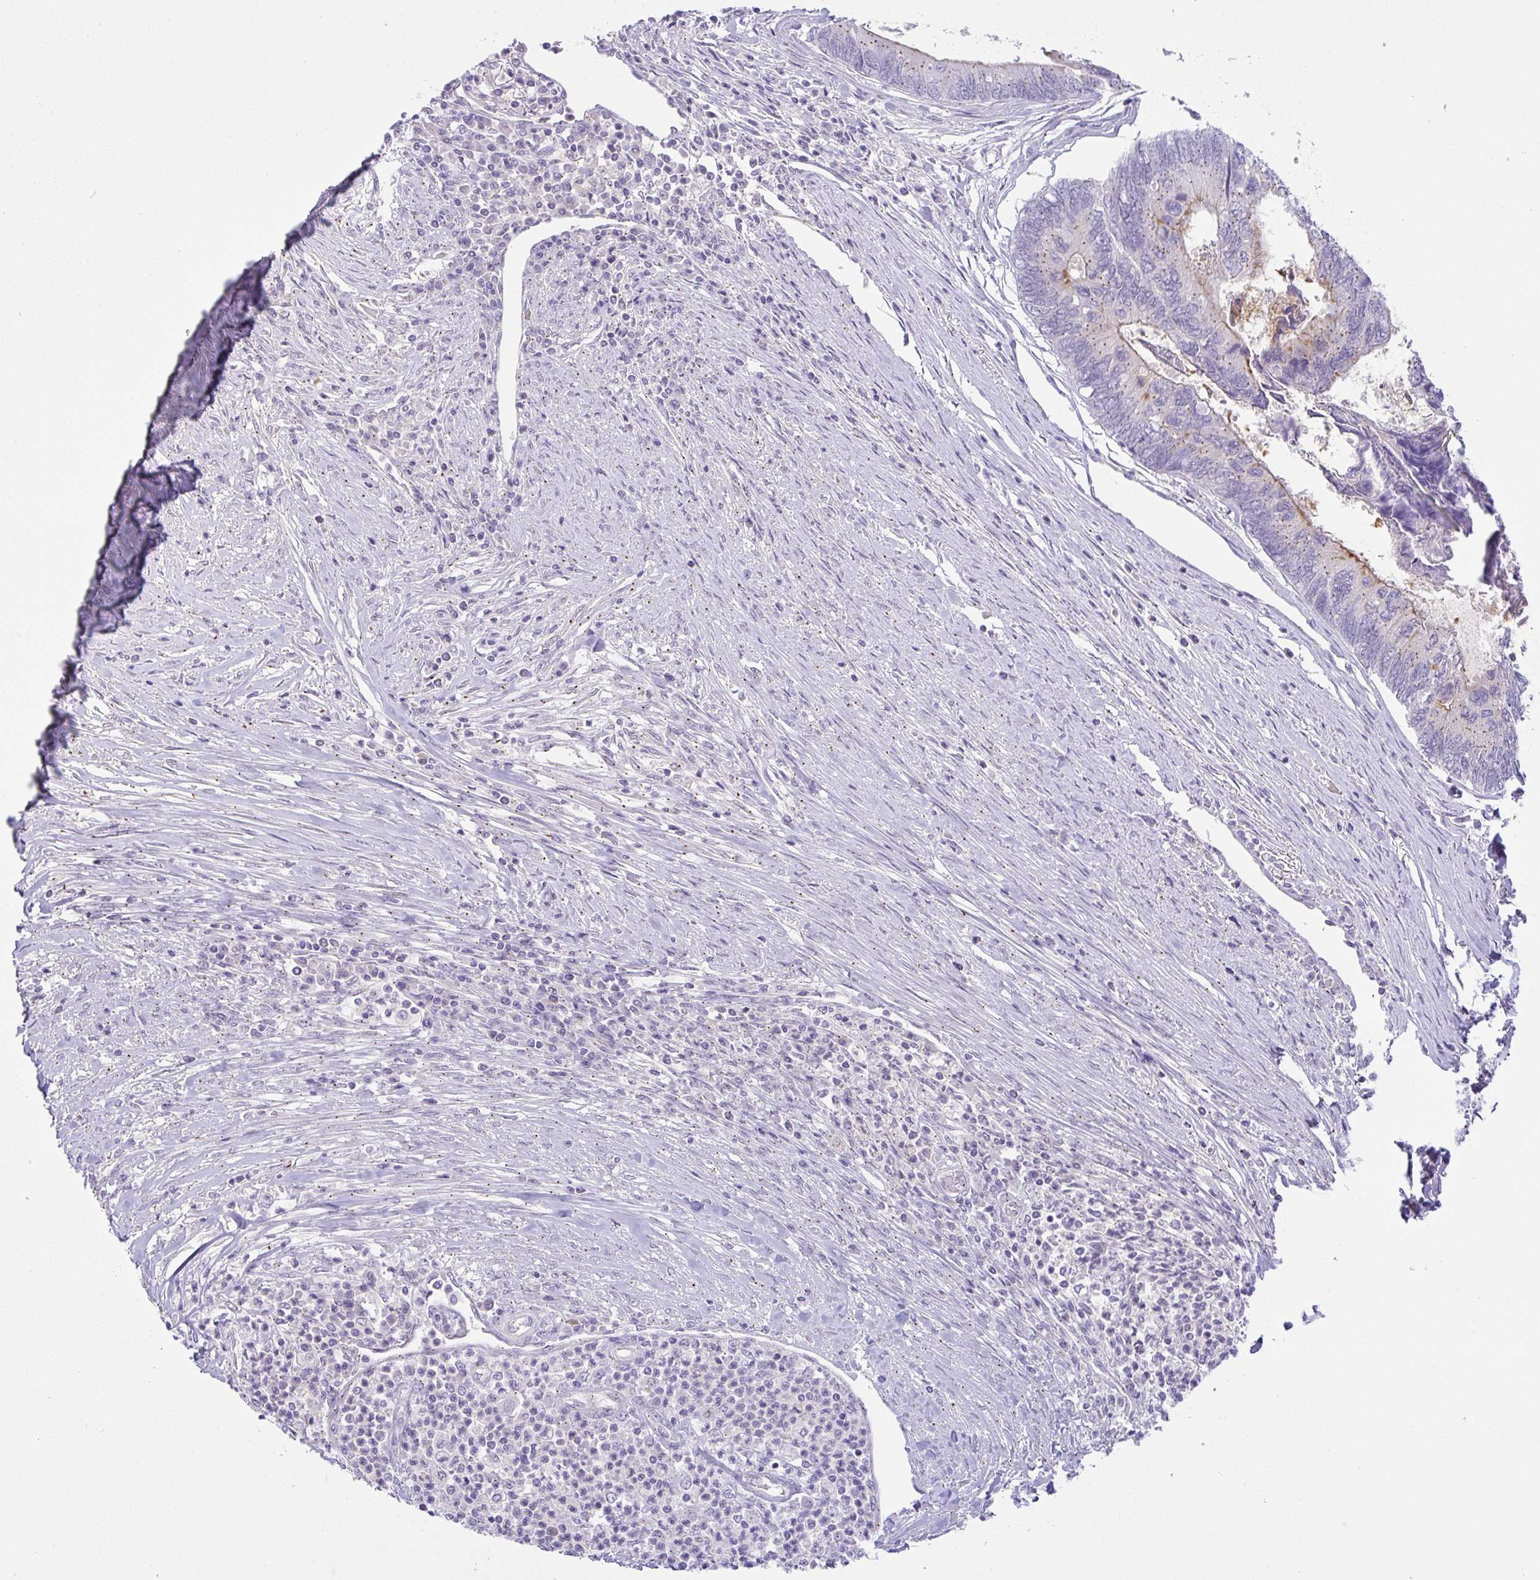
{"staining": {"intensity": "weak", "quantity": "<25%", "location": "cytoplasmic/membranous"}, "tissue": "colorectal cancer", "cell_type": "Tumor cells", "image_type": "cancer", "snomed": [{"axis": "morphology", "description": "Adenocarcinoma, NOS"}, {"axis": "topography", "description": "Colon"}], "caption": "The immunohistochemistry micrograph has no significant expression in tumor cells of colorectal adenocarcinoma tissue.", "gene": "FAM177A1", "patient": {"sex": "female", "age": 67}}